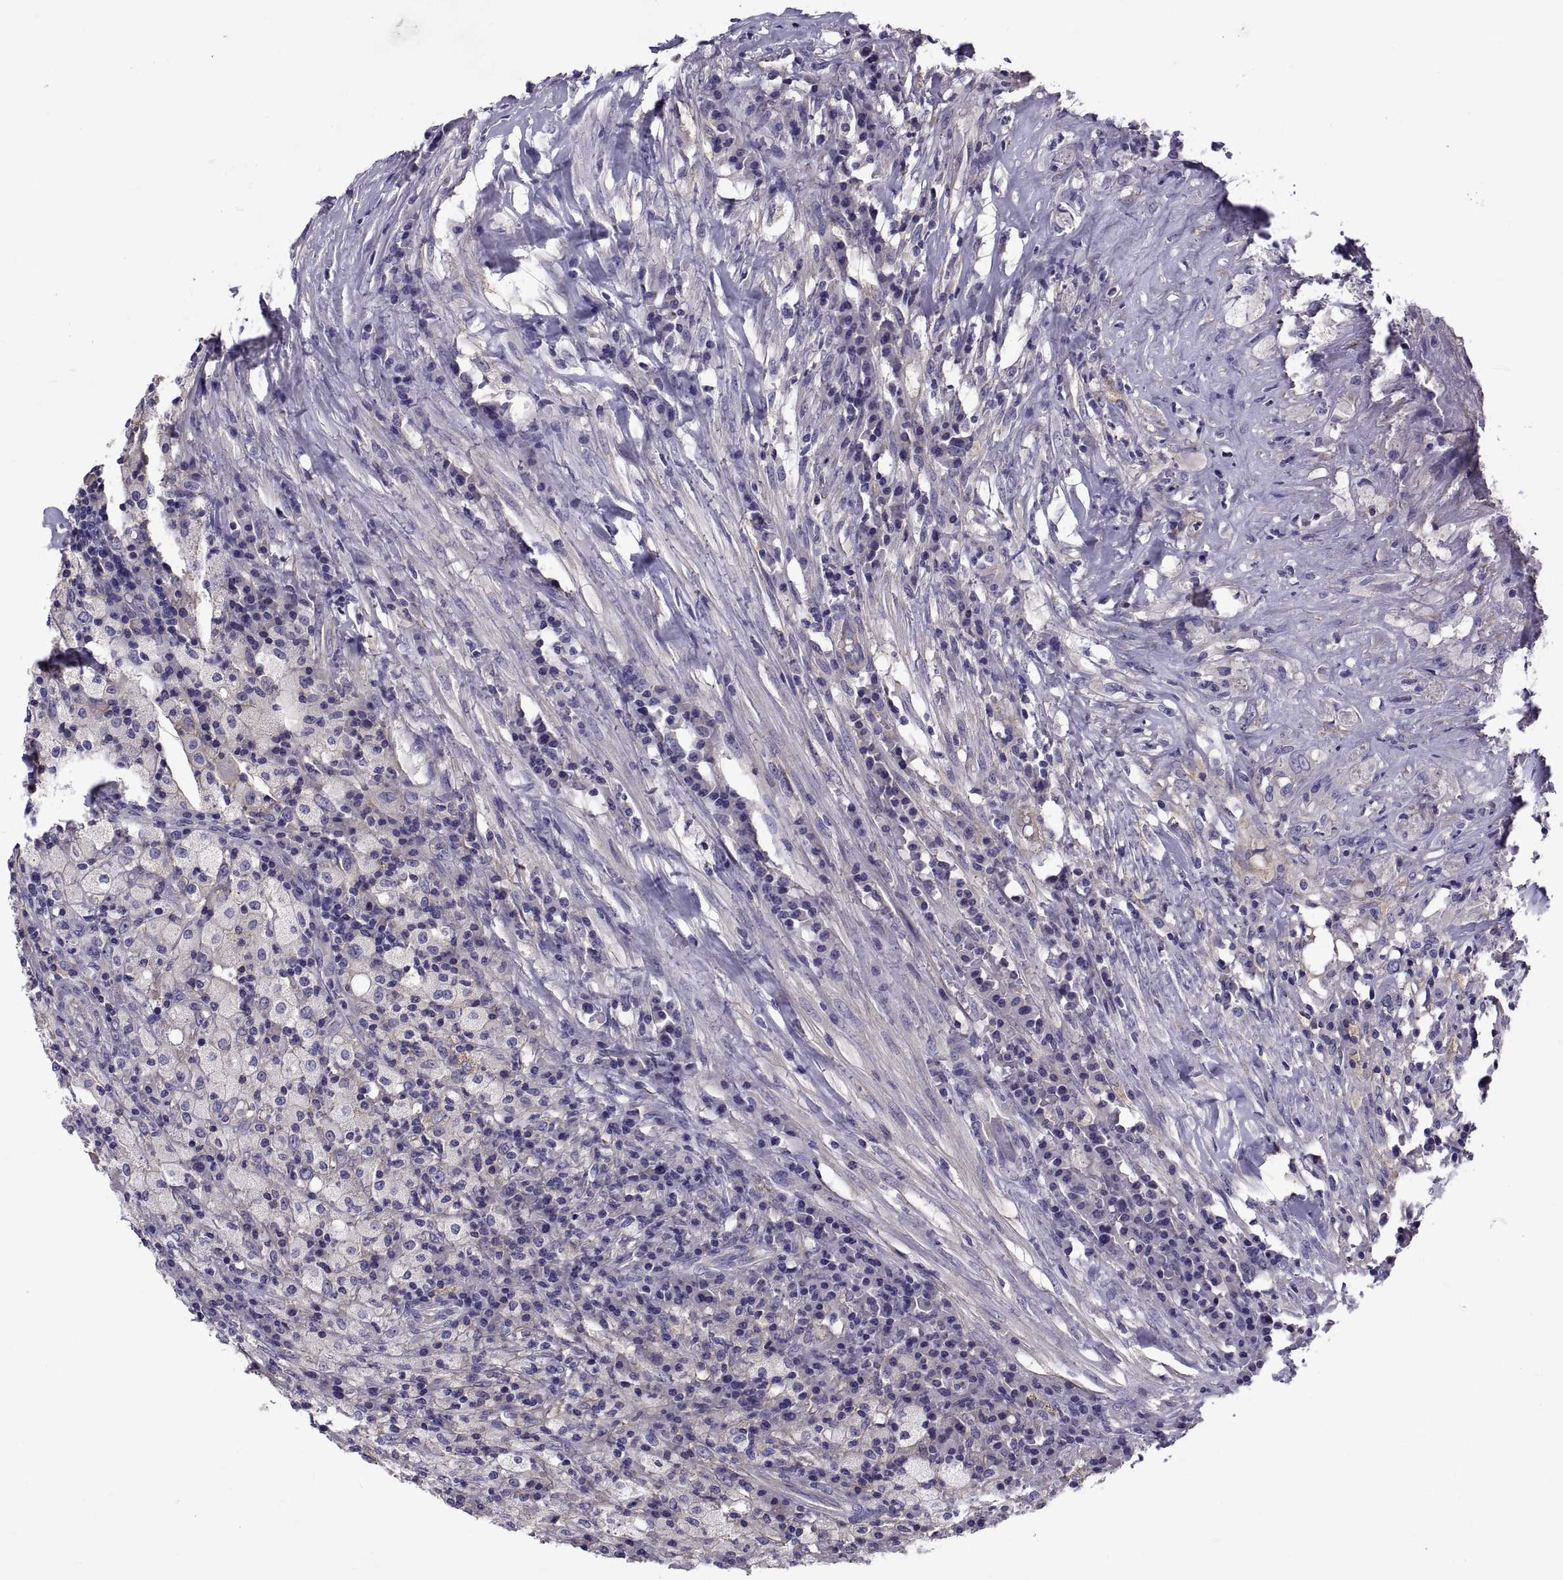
{"staining": {"intensity": "negative", "quantity": "none", "location": "none"}, "tissue": "testis cancer", "cell_type": "Tumor cells", "image_type": "cancer", "snomed": [{"axis": "morphology", "description": "Necrosis, NOS"}, {"axis": "morphology", "description": "Carcinoma, Embryonal, NOS"}, {"axis": "topography", "description": "Testis"}], "caption": "This is an IHC photomicrograph of testis cancer (embryonal carcinoma). There is no expression in tumor cells.", "gene": "TMC3", "patient": {"sex": "male", "age": 19}}